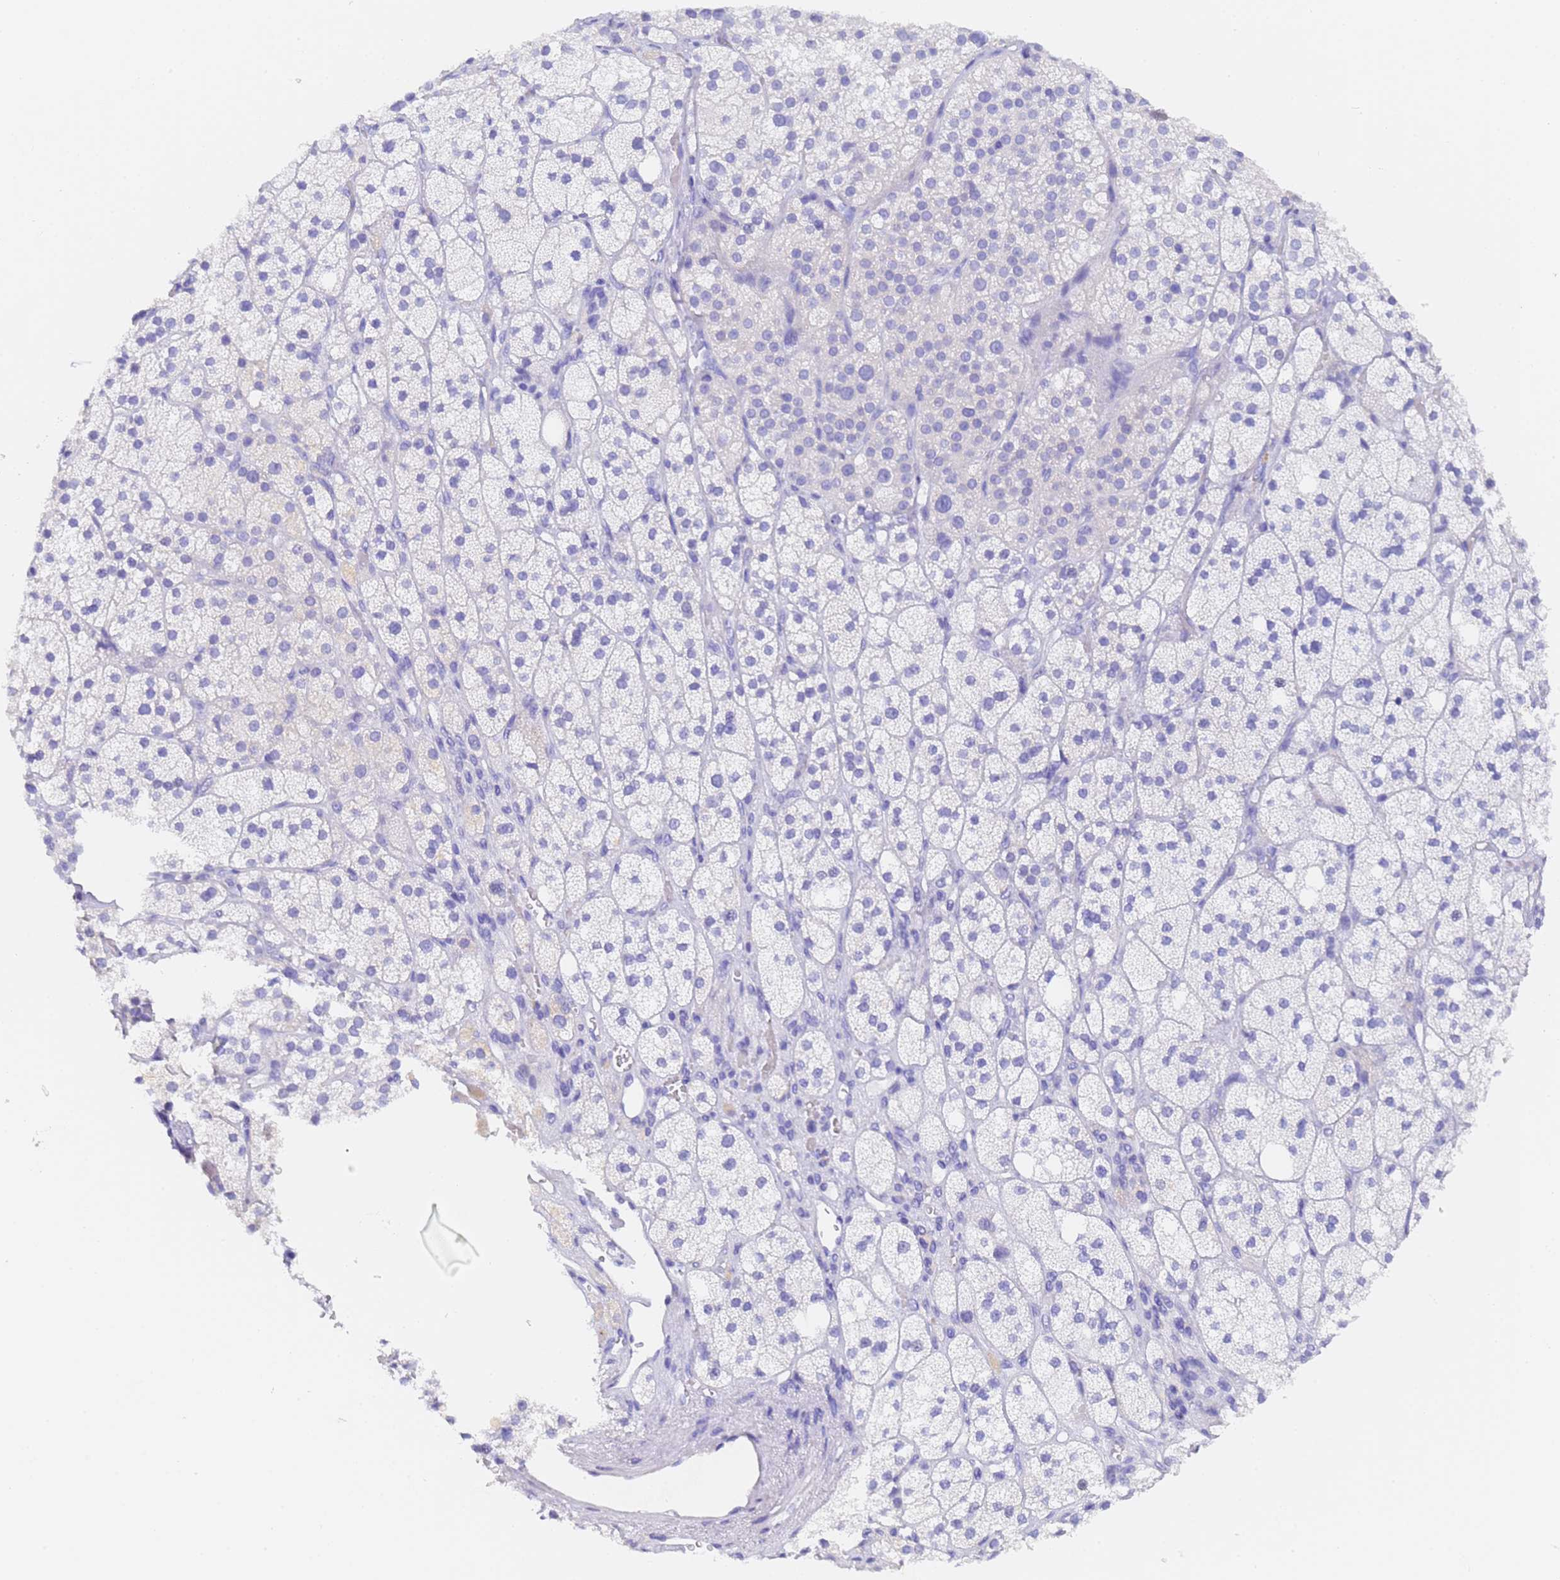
{"staining": {"intensity": "negative", "quantity": "none", "location": "none"}, "tissue": "adrenal gland", "cell_type": "Glandular cells", "image_type": "normal", "snomed": [{"axis": "morphology", "description": "Normal tissue, NOS"}, {"axis": "topography", "description": "Adrenal gland"}], "caption": "Adrenal gland stained for a protein using immunohistochemistry (IHC) displays no expression glandular cells.", "gene": "GABRA1", "patient": {"sex": "male", "age": 61}}